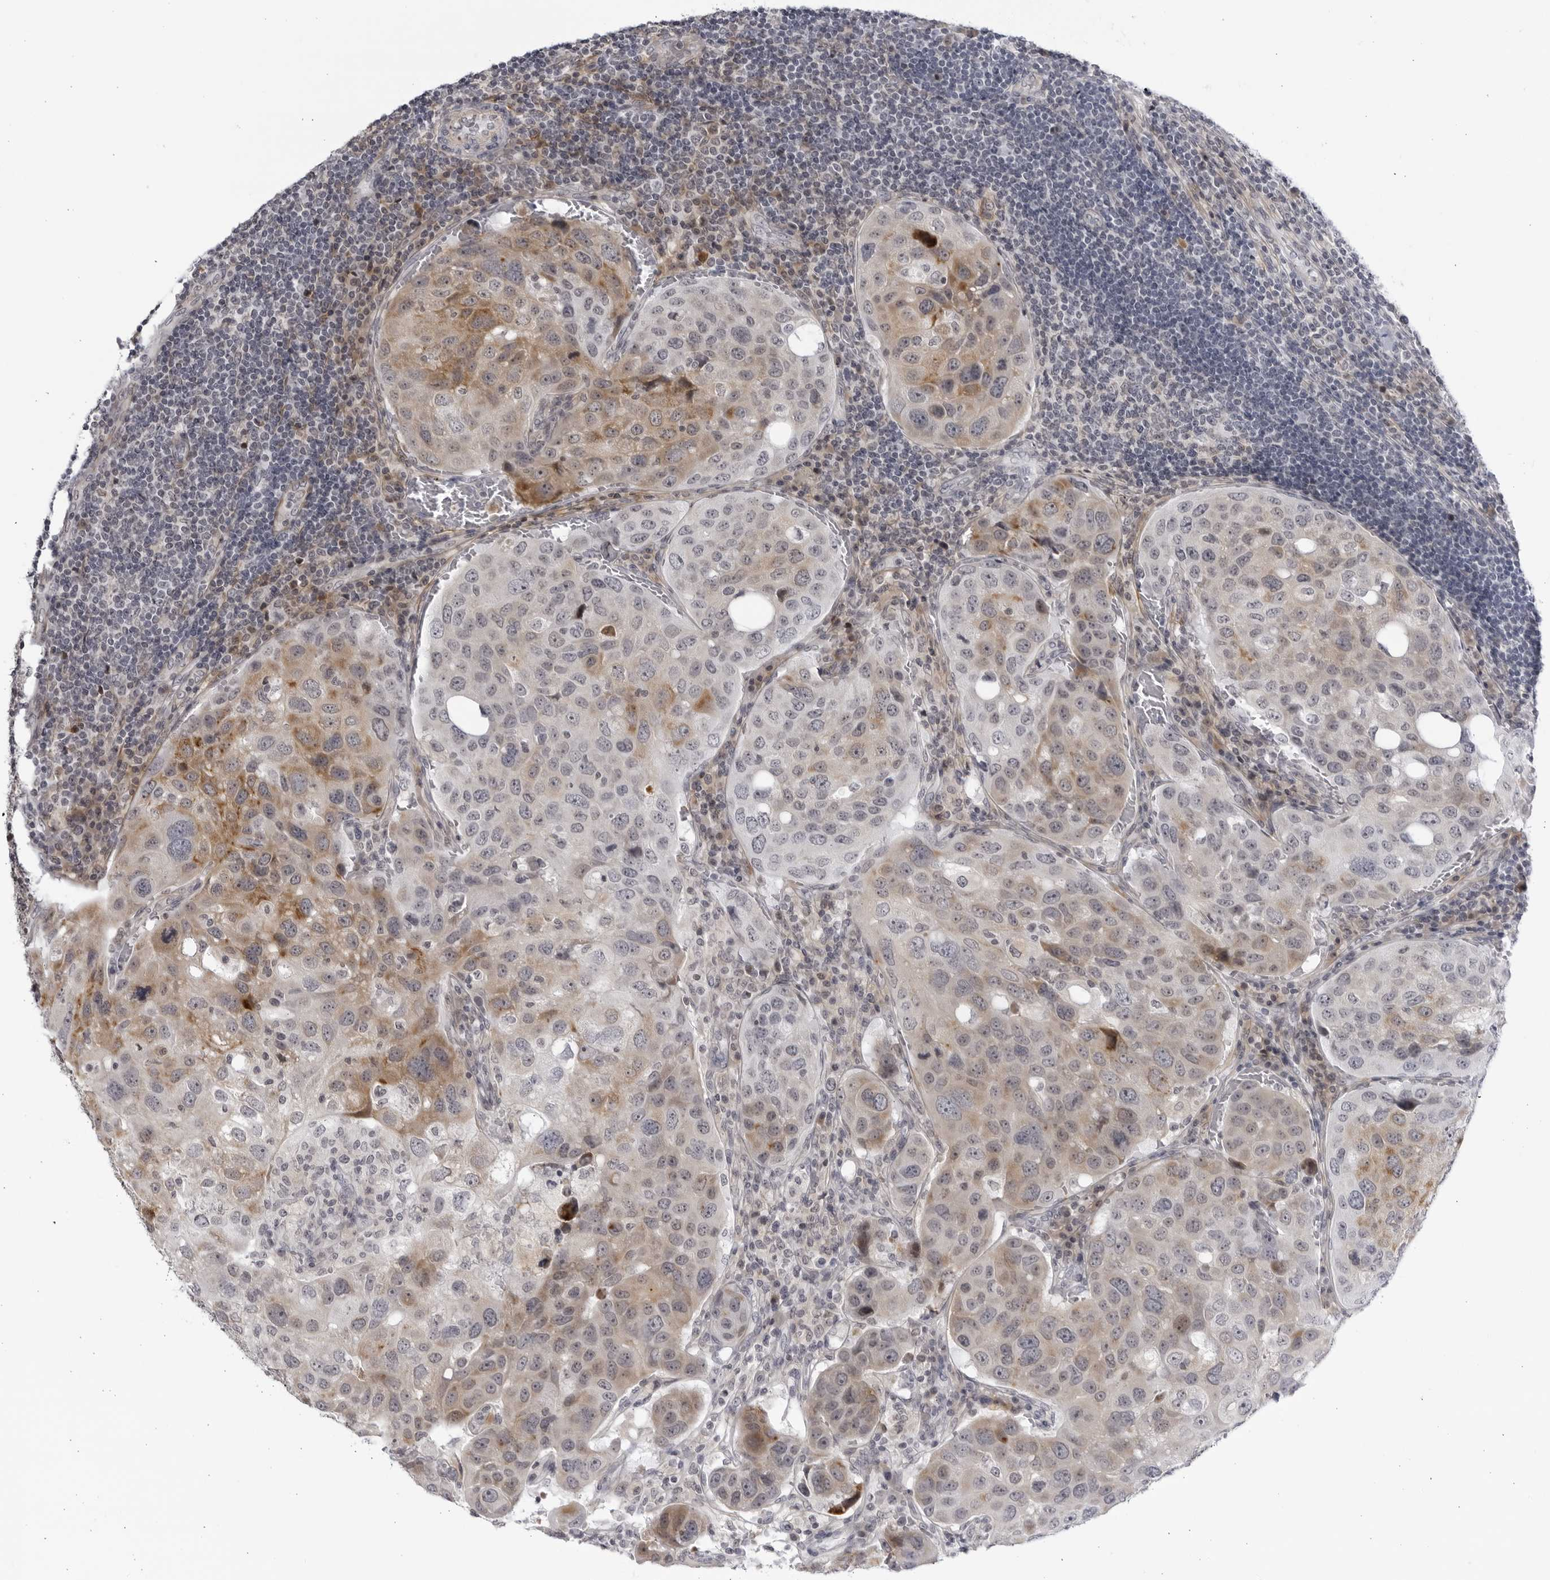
{"staining": {"intensity": "moderate", "quantity": "<25%", "location": "cytoplasmic/membranous"}, "tissue": "urothelial cancer", "cell_type": "Tumor cells", "image_type": "cancer", "snomed": [{"axis": "morphology", "description": "Urothelial carcinoma, High grade"}, {"axis": "topography", "description": "Lymph node"}, {"axis": "topography", "description": "Urinary bladder"}], "caption": "The histopathology image exhibits immunohistochemical staining of urothelial carcinoma (high-grade). There is moderate cytoplasmic/membranous positivity is seen in approximately <25% of tumor cells.", "gene": "CNBD1", "patient": {"sex": "male", "age": 51}}